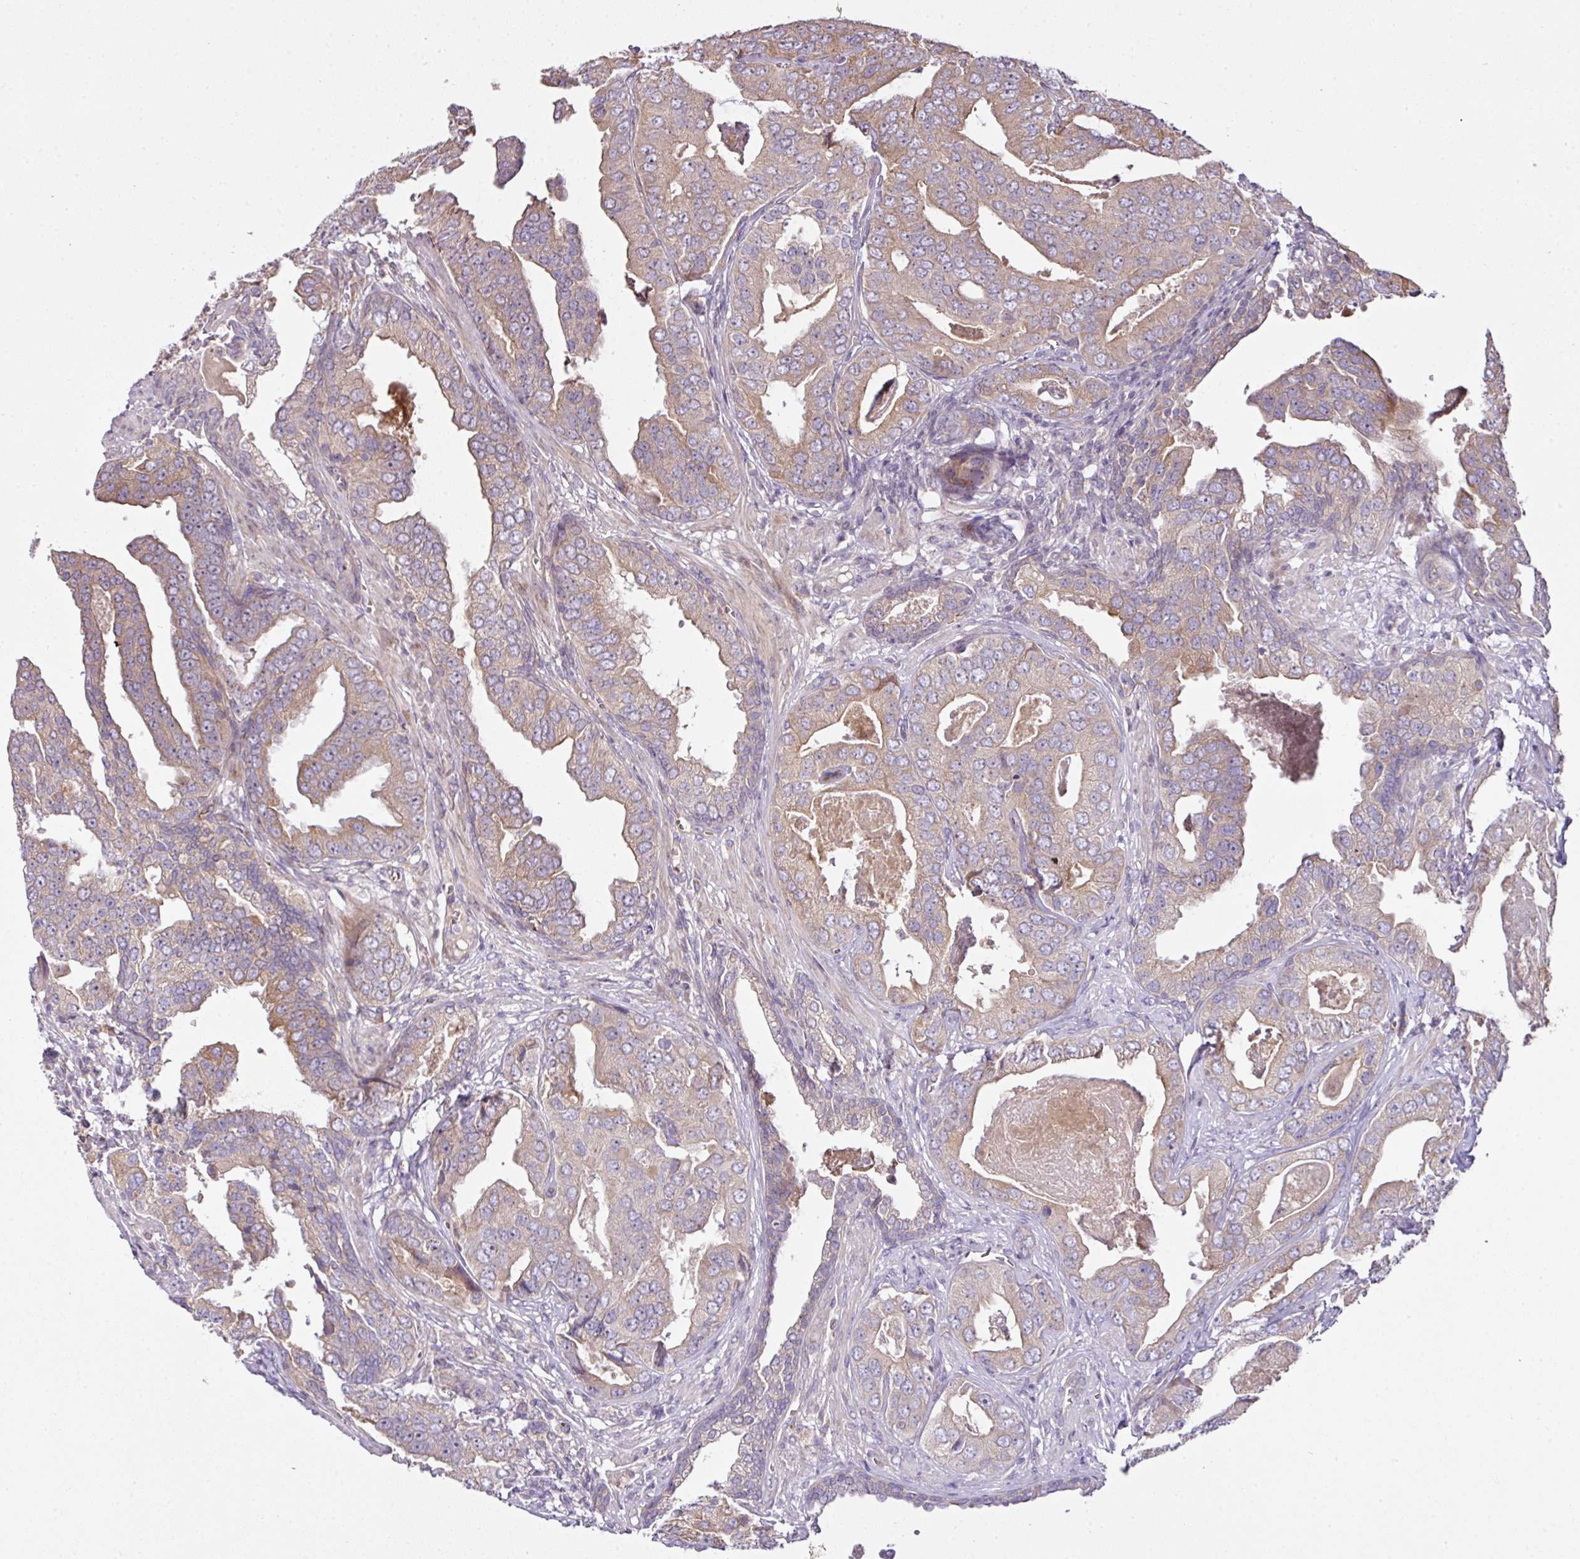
{"staining": {"intensity": "weak", "quantity": "<25%", "location": "cytoplasmic/membranous"}, "tissue": "prostate cancer", "cell_type": "Tumor cells", "image_type": "cancer", "snomed": [{"axis": "morphology", "description": "Adenocarcinoma, High grade"}, {"axis": "topography", "description": "Prostate"}], "caption": "The photomicrograph displays no staining of tumor cells in prostate cancer (adenocarcinoma (high-grade)). Brightfield microscopy of immunohistochemistry stained with DAB (3,3'-diaminobenzidine) (brown) and hematoxylin (blue), captured at high magnification.", "gene": "COX18", "patient": {"sex": "male", "age": 71}}